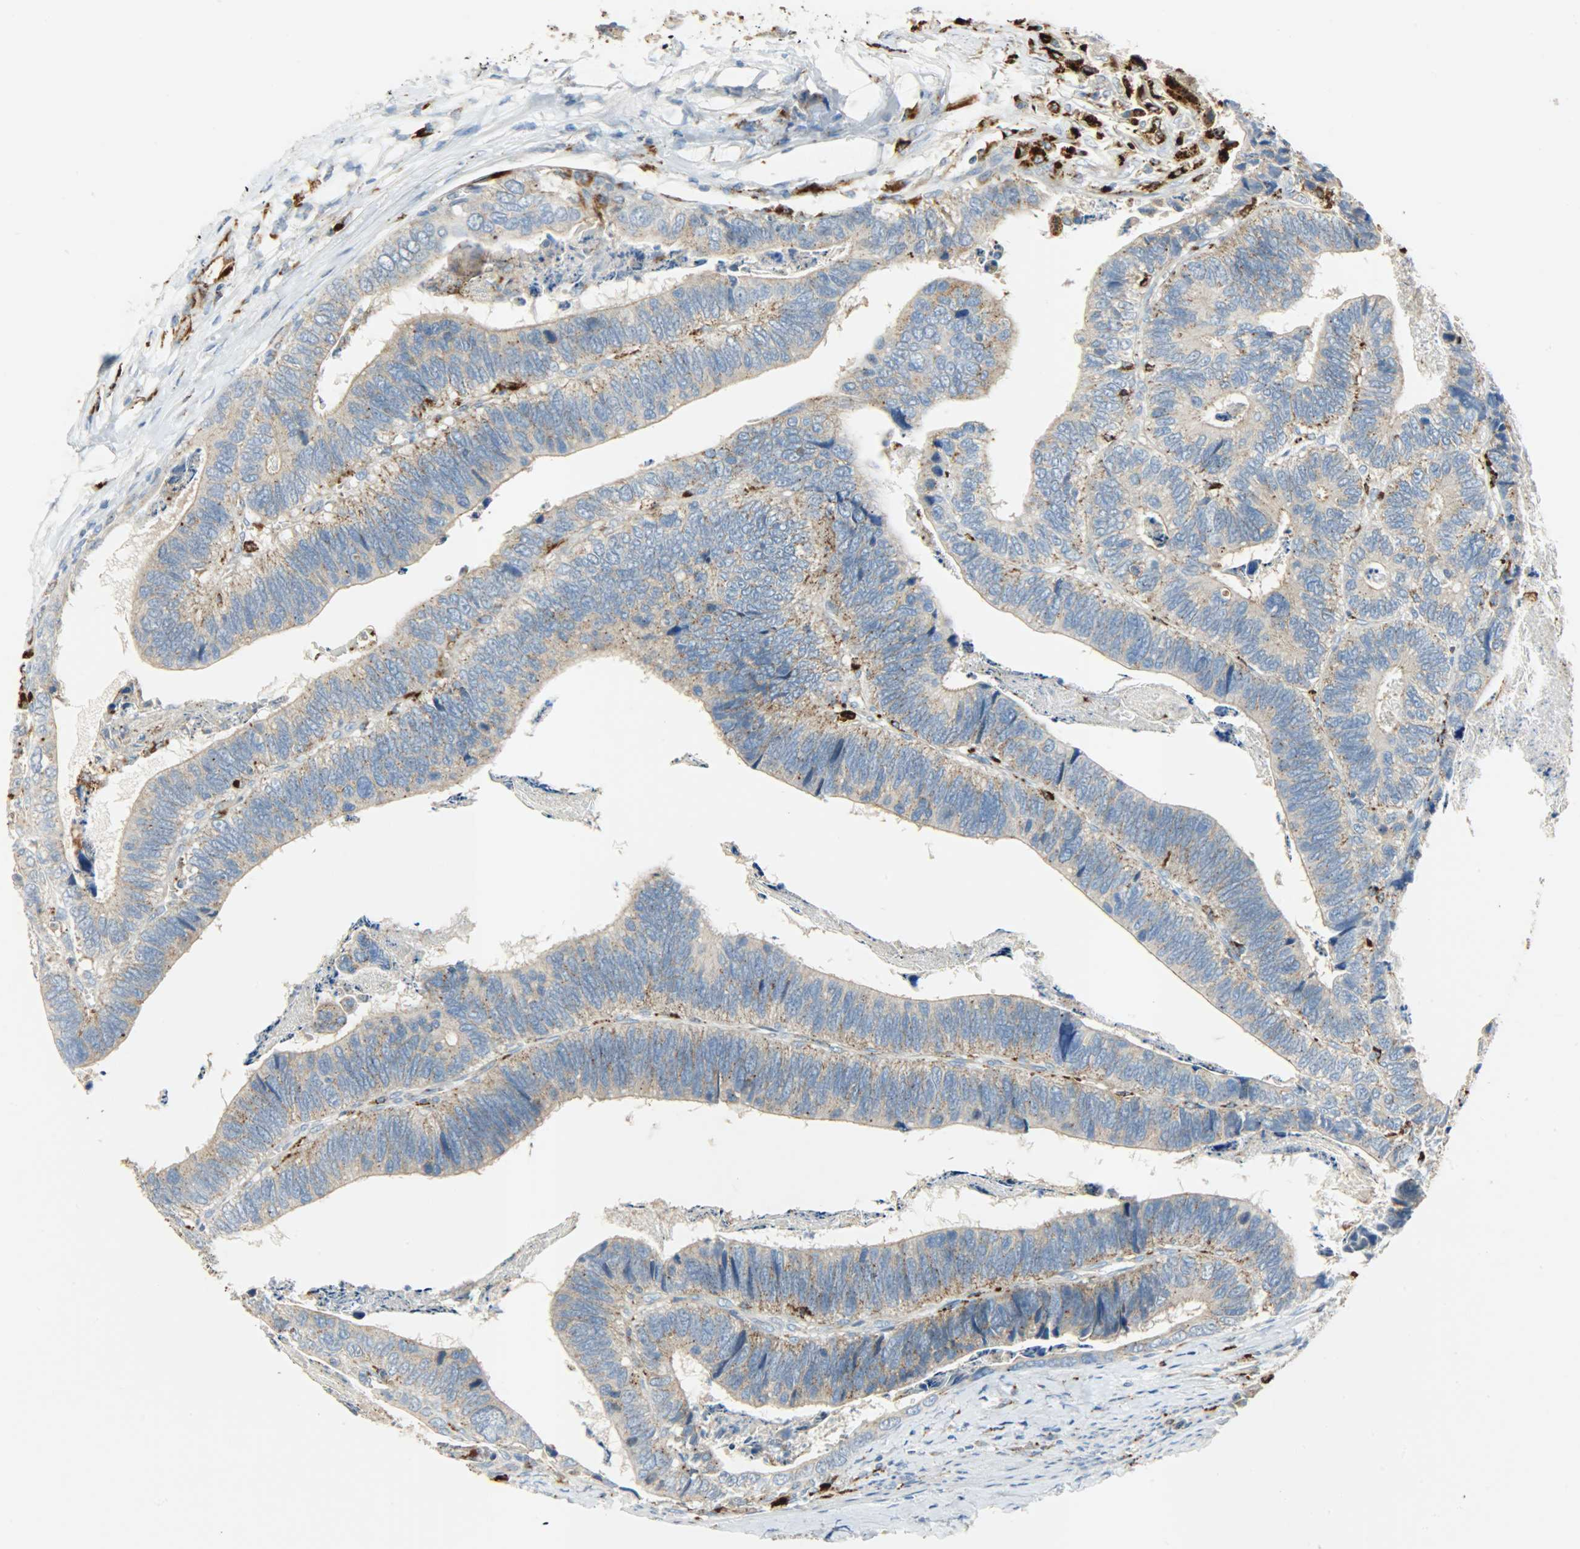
{"staining": {"intensity": "moderate", "quantity": "25%-75%", "location": "cytoplasmic/membranous"}, "tissue": "colorectal cancer", "cell_type": "Tumor cells", "image_type": "cancer", "snomed": [{"axis": "morphology", "description": "Adenocarcinoma, NOS"}, {"axis": "topography", "description": "Colon"}], "caption": "This is a histology image of immunohistochemistry (IHC) staining of colorectal cancer (adenocarcinoma), which shows moderate expression in the cytoplasmic/membranous of tumor cells.", "gene": "ASAH1", "patient": {"sex": "male", "age": 72}}